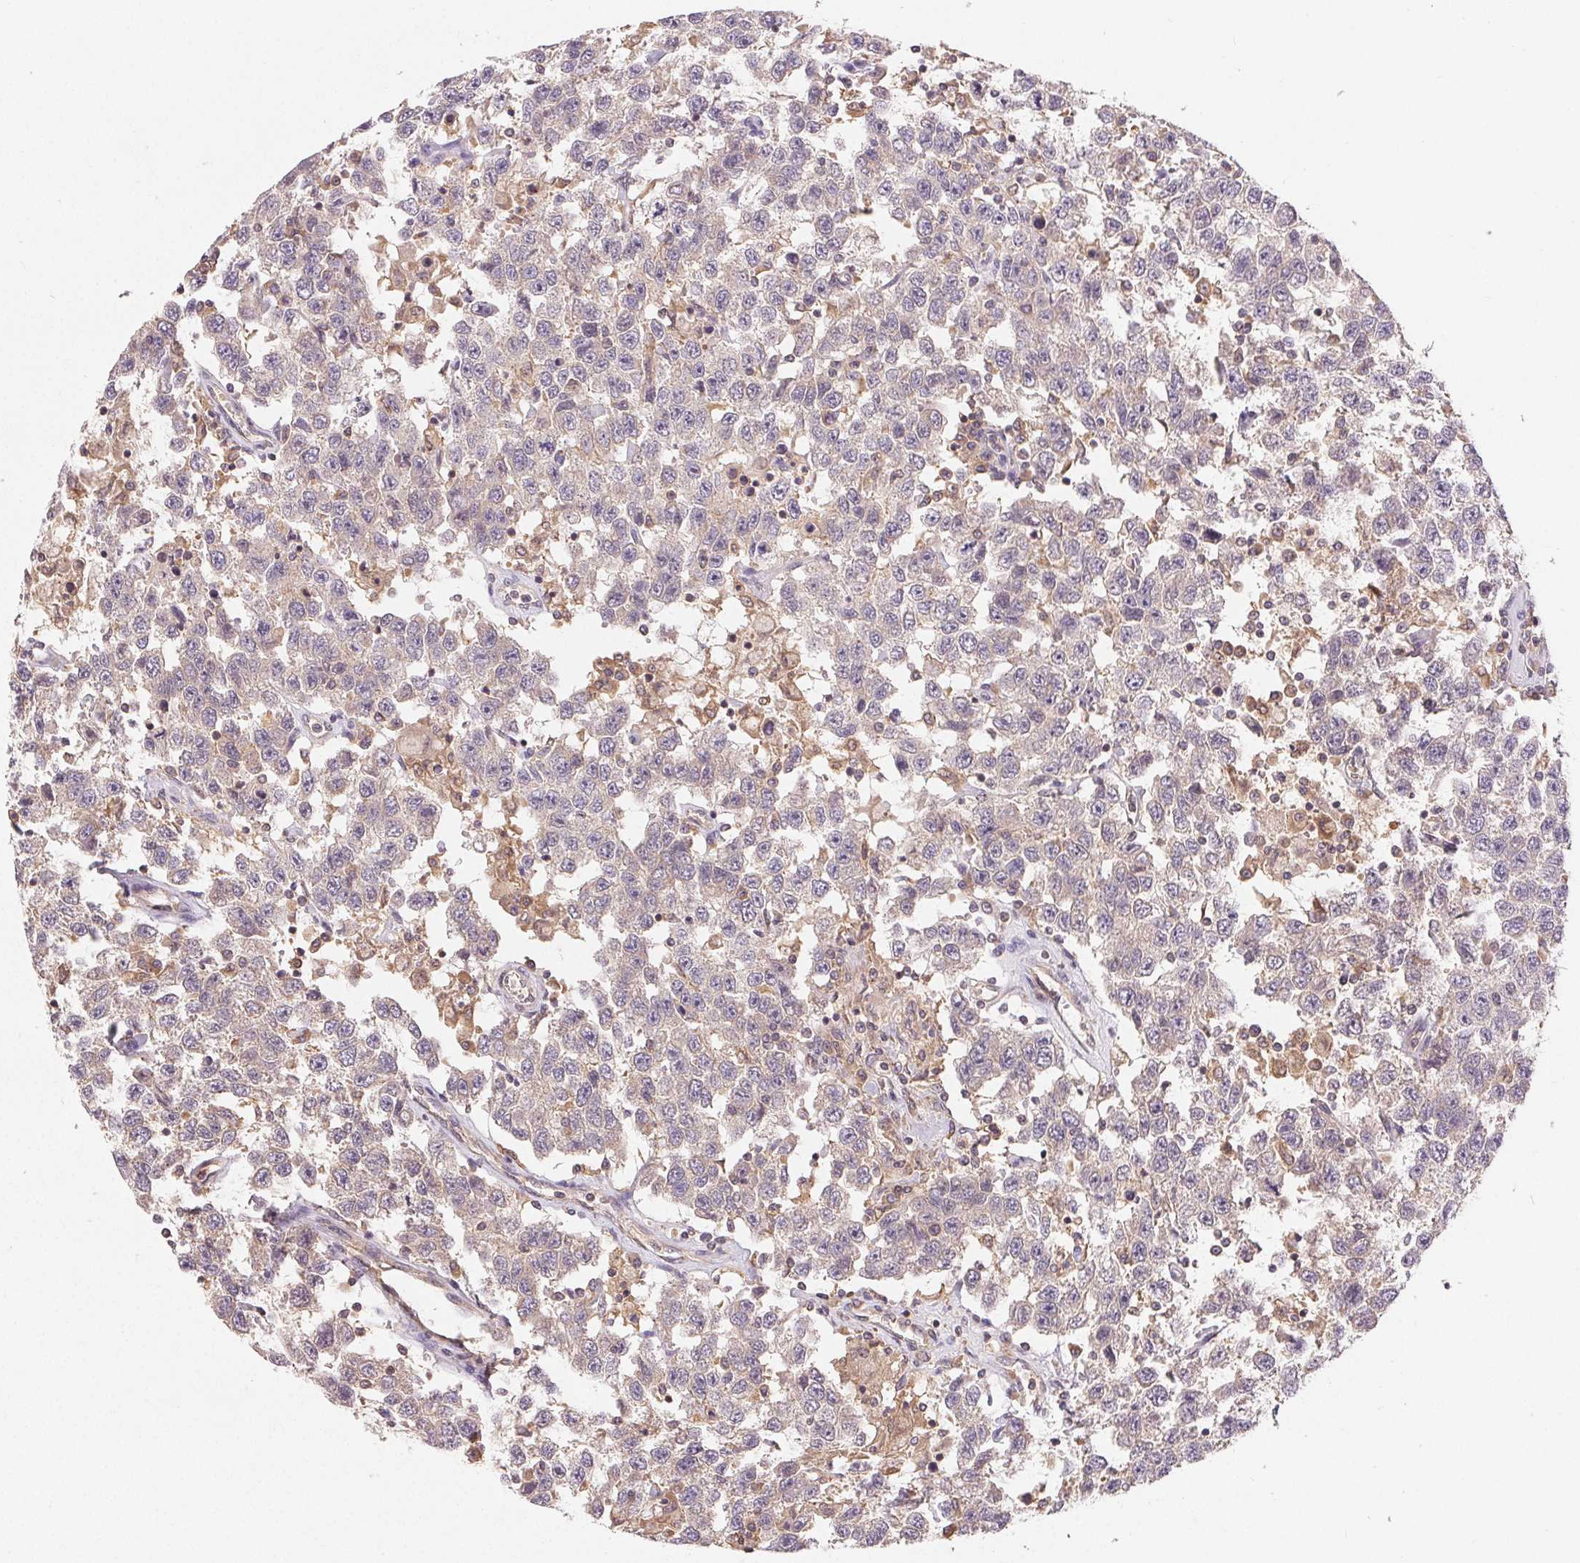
{"staining": {"intensity": "negative", "quantity": "none", "location": "none"}, "tissue": "testis cancer", "cell_type": "Tumor cells", "image_type": "cancer", "snomed": [{"axis": "morphology", "description": "Seminoma, NOS"}, {"axis": "topography", "description": "Testis"}], "caption": "Micrograph shows no protein staining in tumor cells of seminoma (testis) tissue.", "gene": "MAPKAPK2", "patient": {"sex": "male", "age": 41}}